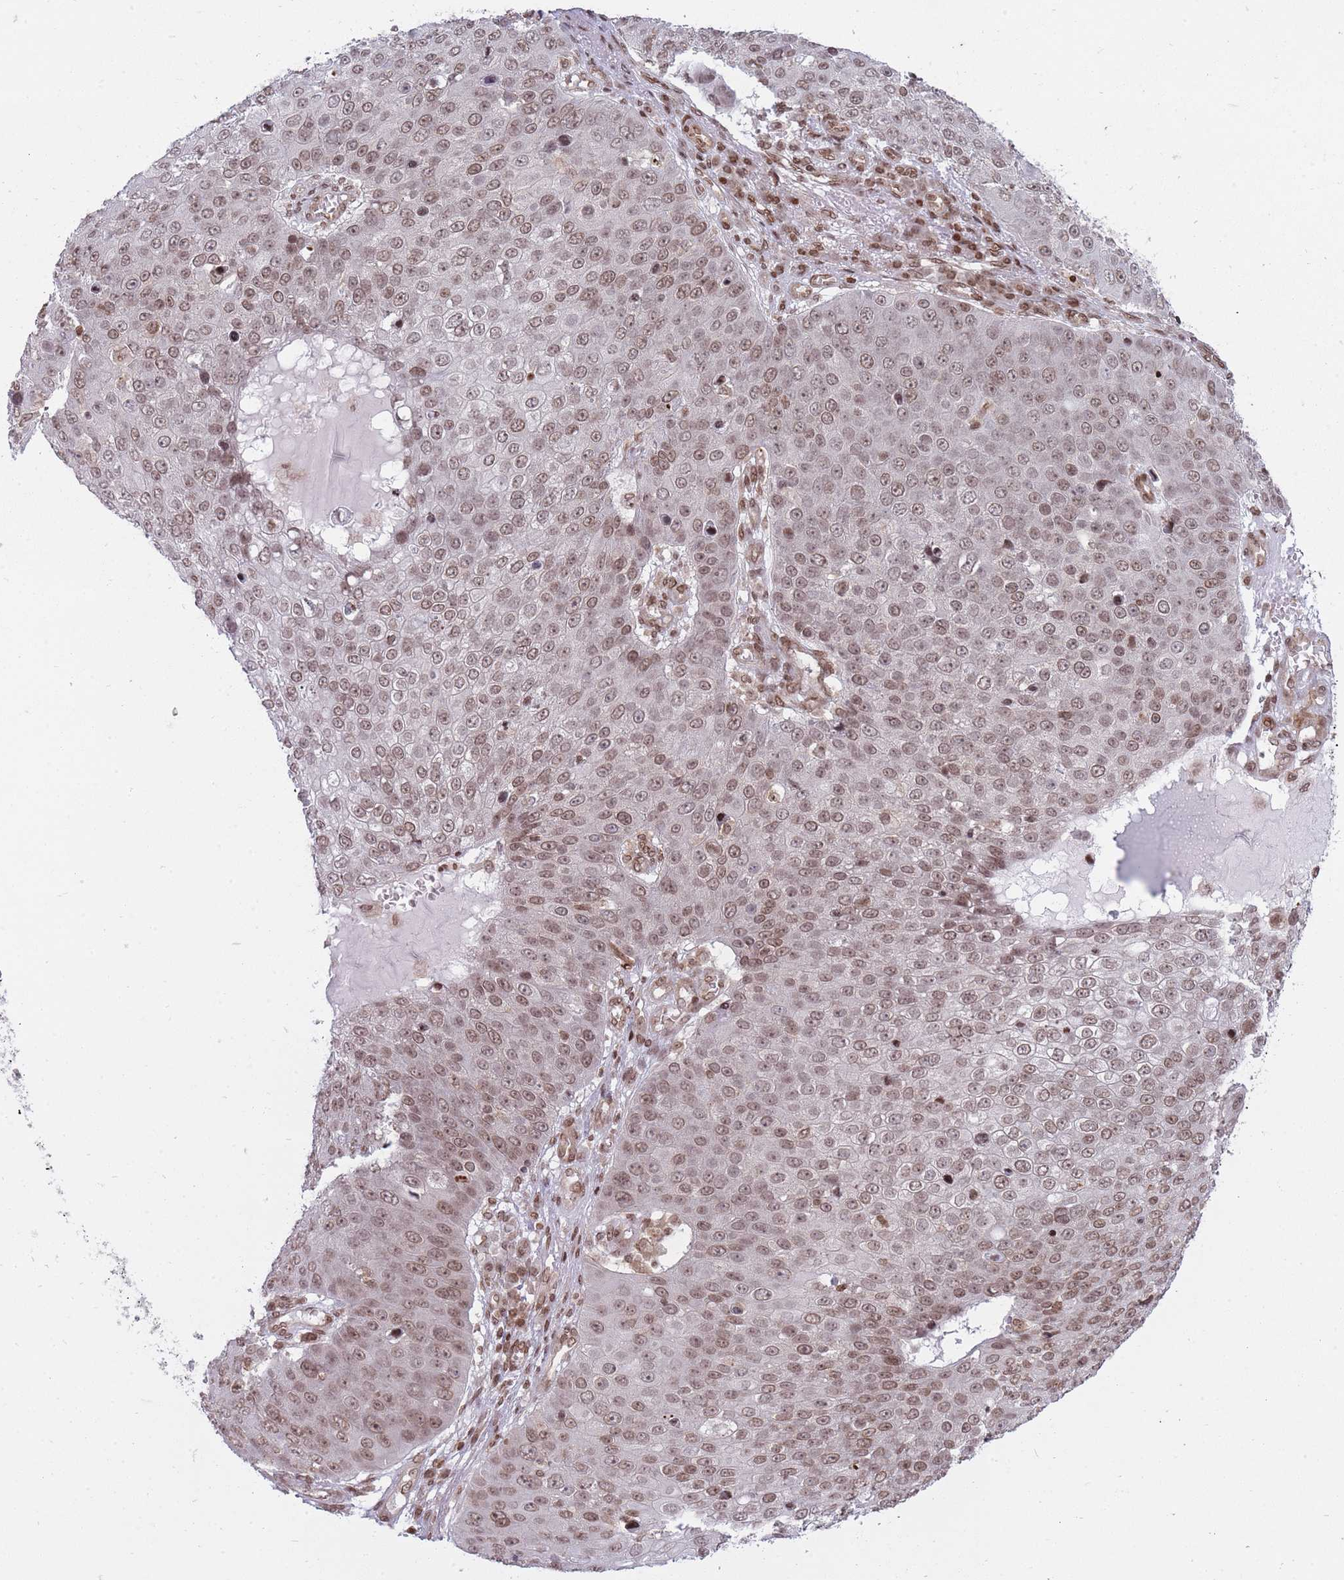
{"staining": {"intensity": "weak", "quantity": ">75%", "location": "nuclear"}, "tissue": "skin cancer", "cell_type": "Tumor cells", "image_type": "cancer", "snomed": [{"axis": "morphology", "description": "Squamous cell carcinoma, NOS"}, {"axis": "topography", "description": "Skin"}], "caption": "There is low levels of weak nuclear positivity in tumor cells of skin squamous cell carcinoma, as demonstrated by immunohistochemical staining (brown color).", "gene": "TMC6", "patient": {"sex": "male", "age": 71}}